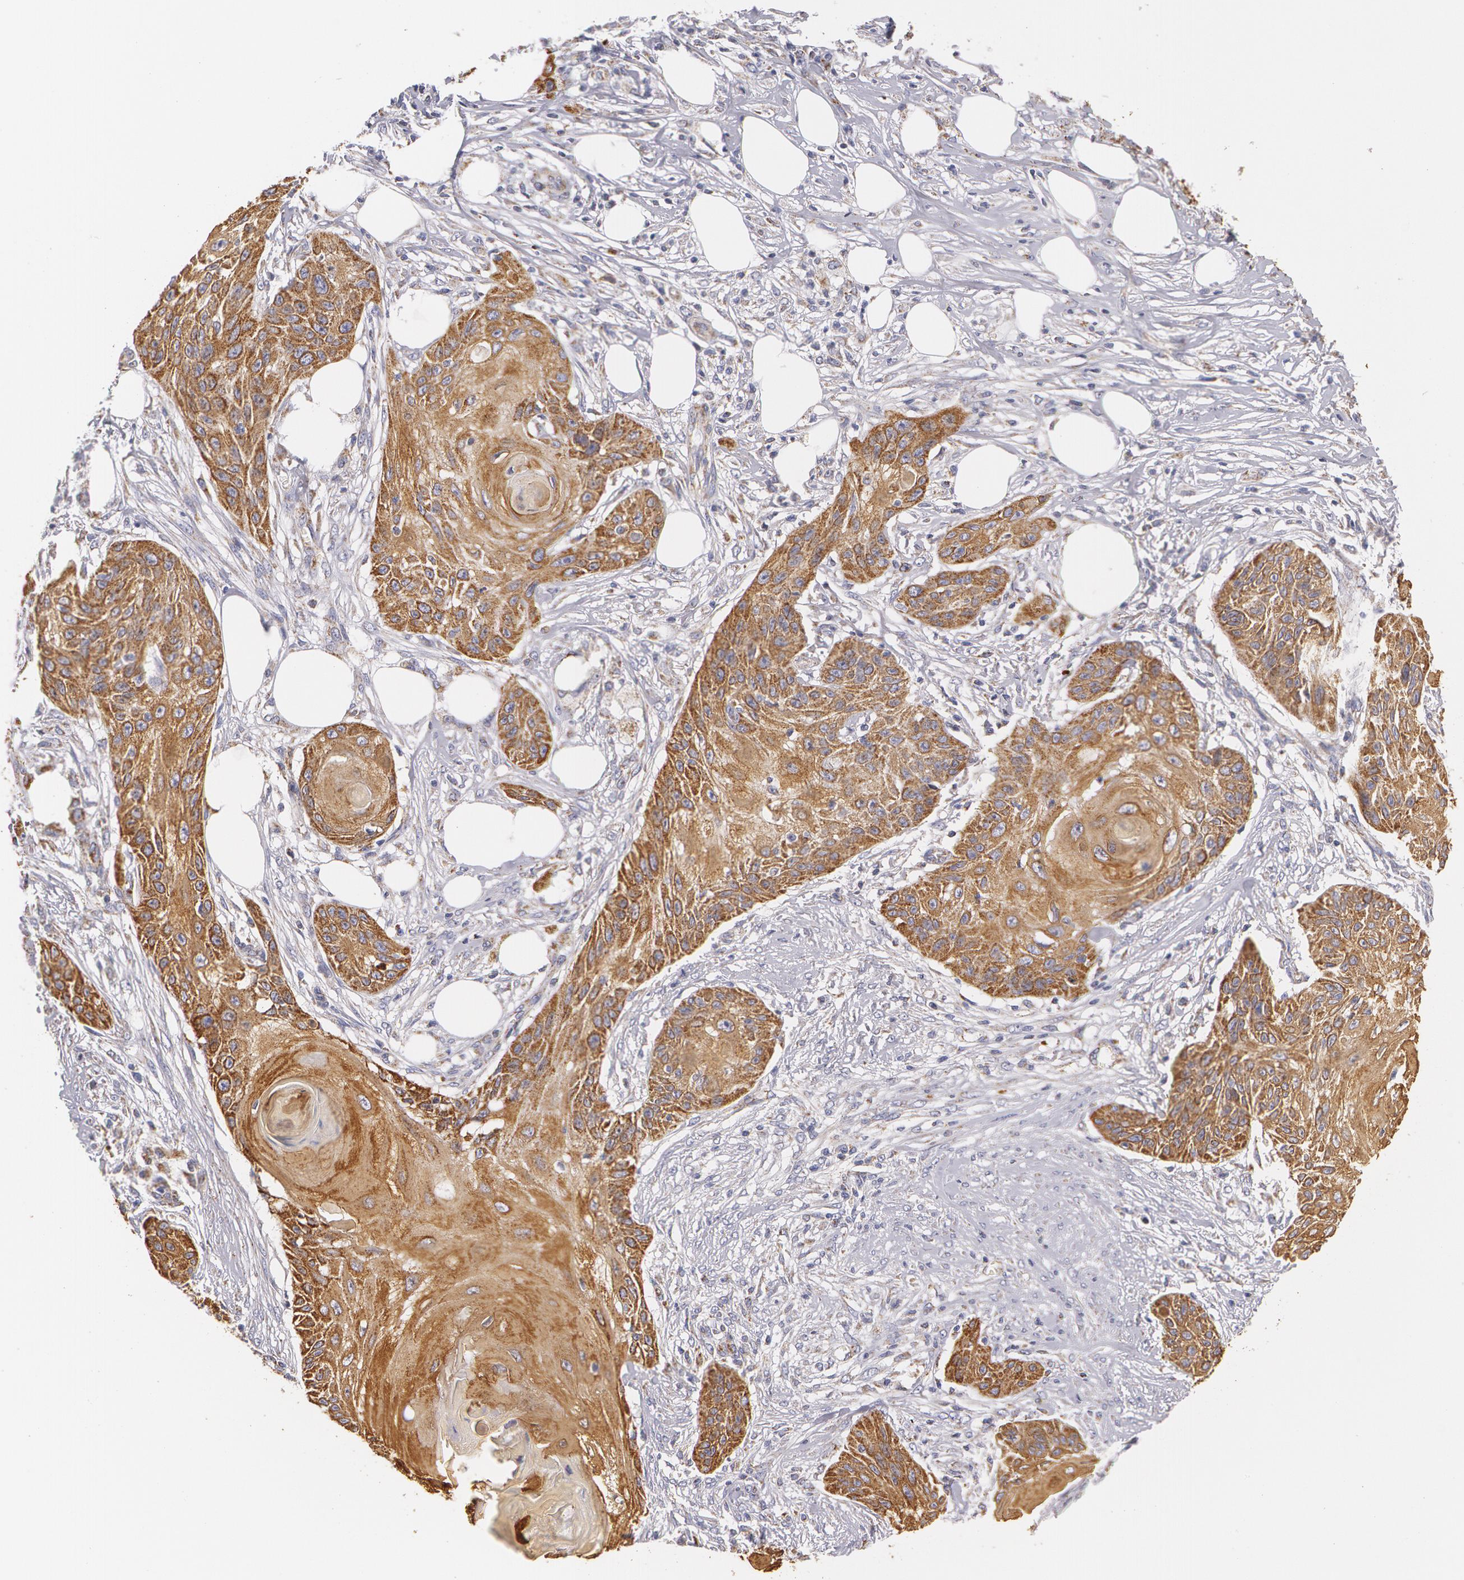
{"staining": {"intensity": "strong", "quantity": ">75%", "location": "cytoplasmic/membranous"}, "tissue": "skin cancer", "cell_type": "Tumor cells", "image_type": "cancer", "snomed": [{"axis": "morphology", "description": "Squamous cell carcinoma, NOS"}, {"axis": "topography", "description": "Skin"}], "caption": "DAB (3,3'-diaminobenzidine) immunohistochemical staining of squamous cell carcinoma (skin) displays strong cytoplasmic/membranous protein expression in about >75% of tumor cells.", "gene": "KRT18", "patient": {"sex": "female", "age": 88}}